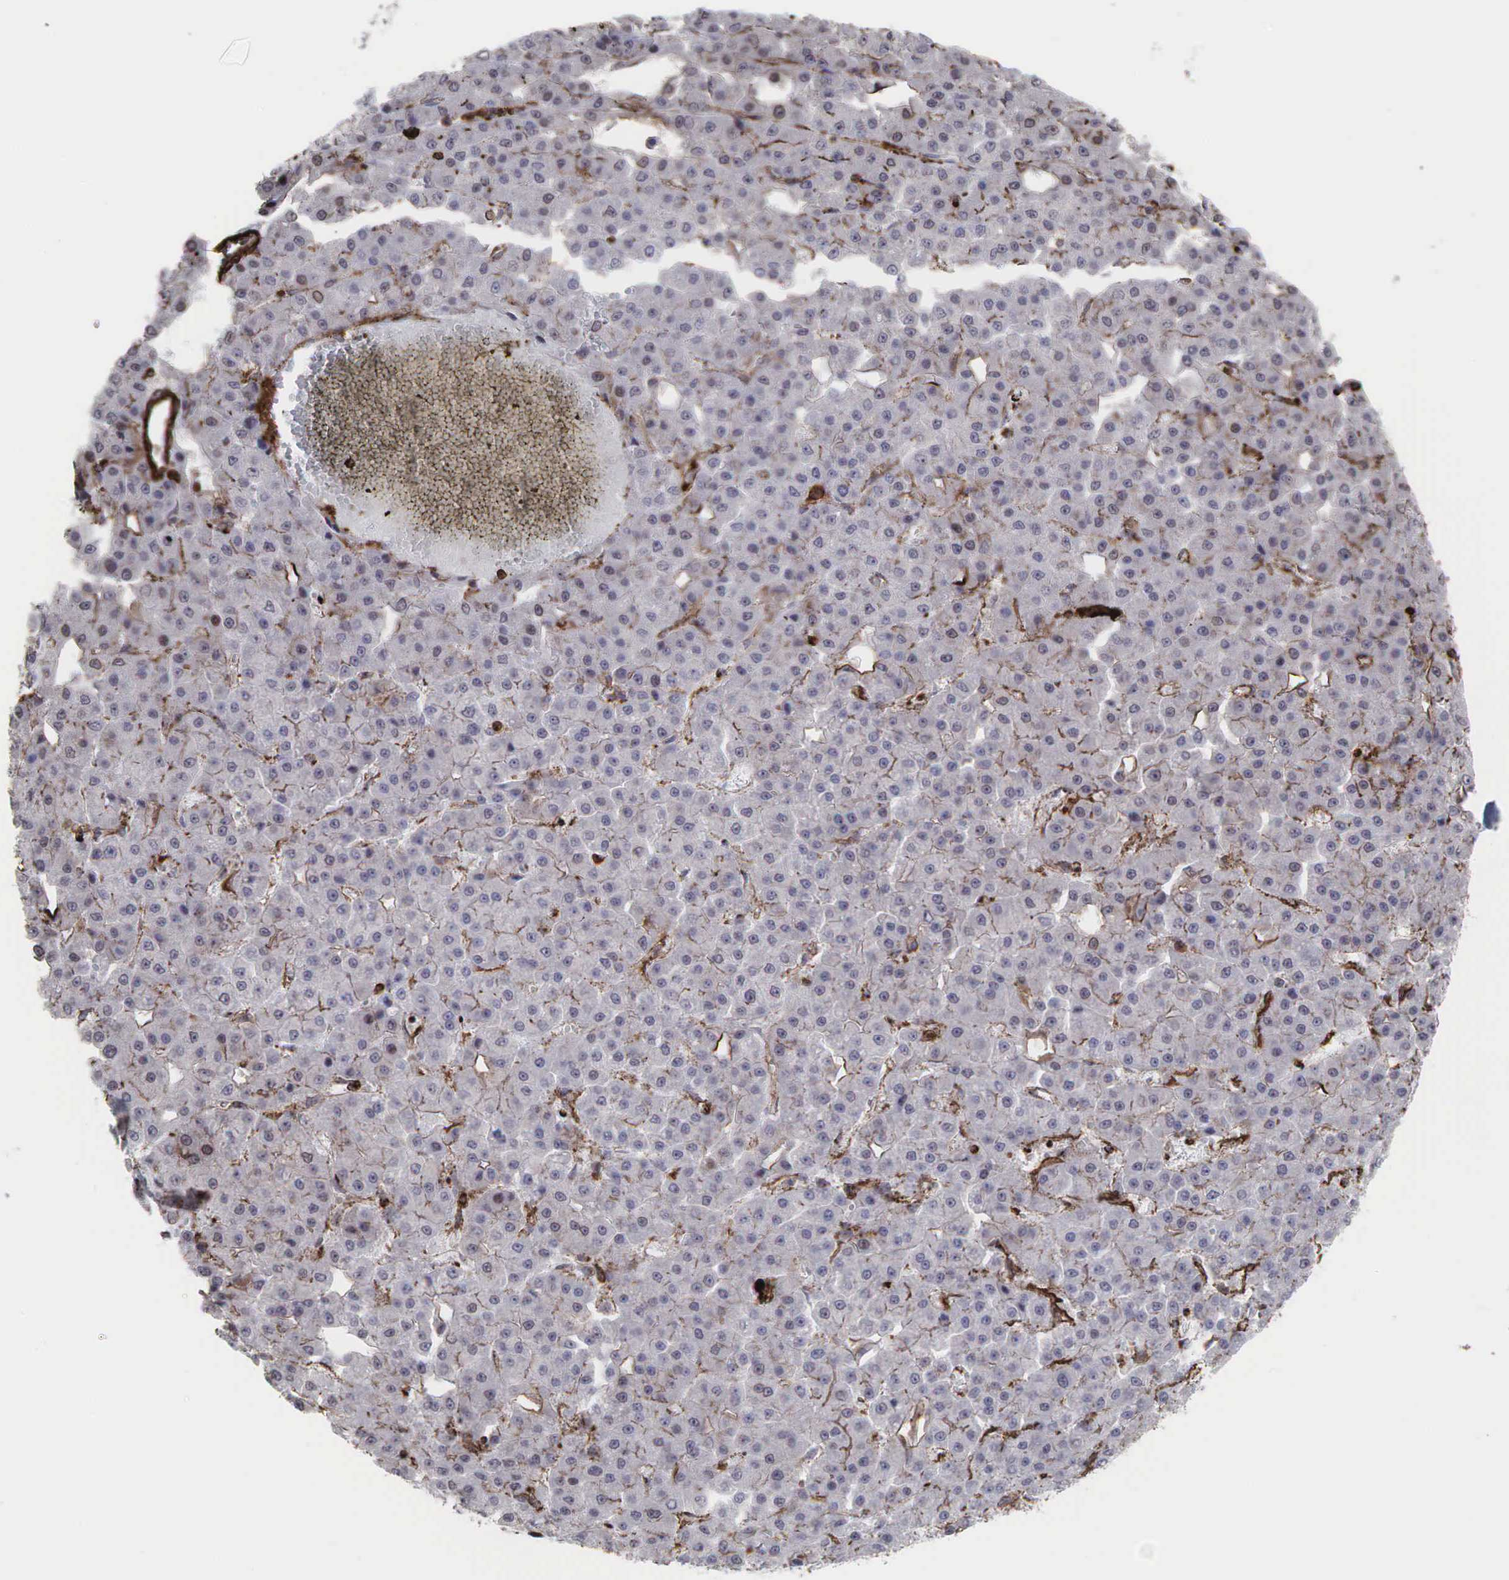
{"staining": {"intensity": "negative", "quantity": "none", "location": "none"}, "tissue": "liver cancer", "cell_type": "Tumor cells", "image_type": "cancer", "snomed": [{"axis": "morphology", "description": "Carcinoma, Hepatocellular, NOS"}, {"axis": "topography", "description": "Liver"}], "caption": "Immunohistochemistry (IHC) histopathology image of human liver hepatocellular carcinoma stained for a protein (brown), which shows no staining in tumor cells.", "gene": "GPRASP1", "patient": {"sex": "male", "age": 47}}